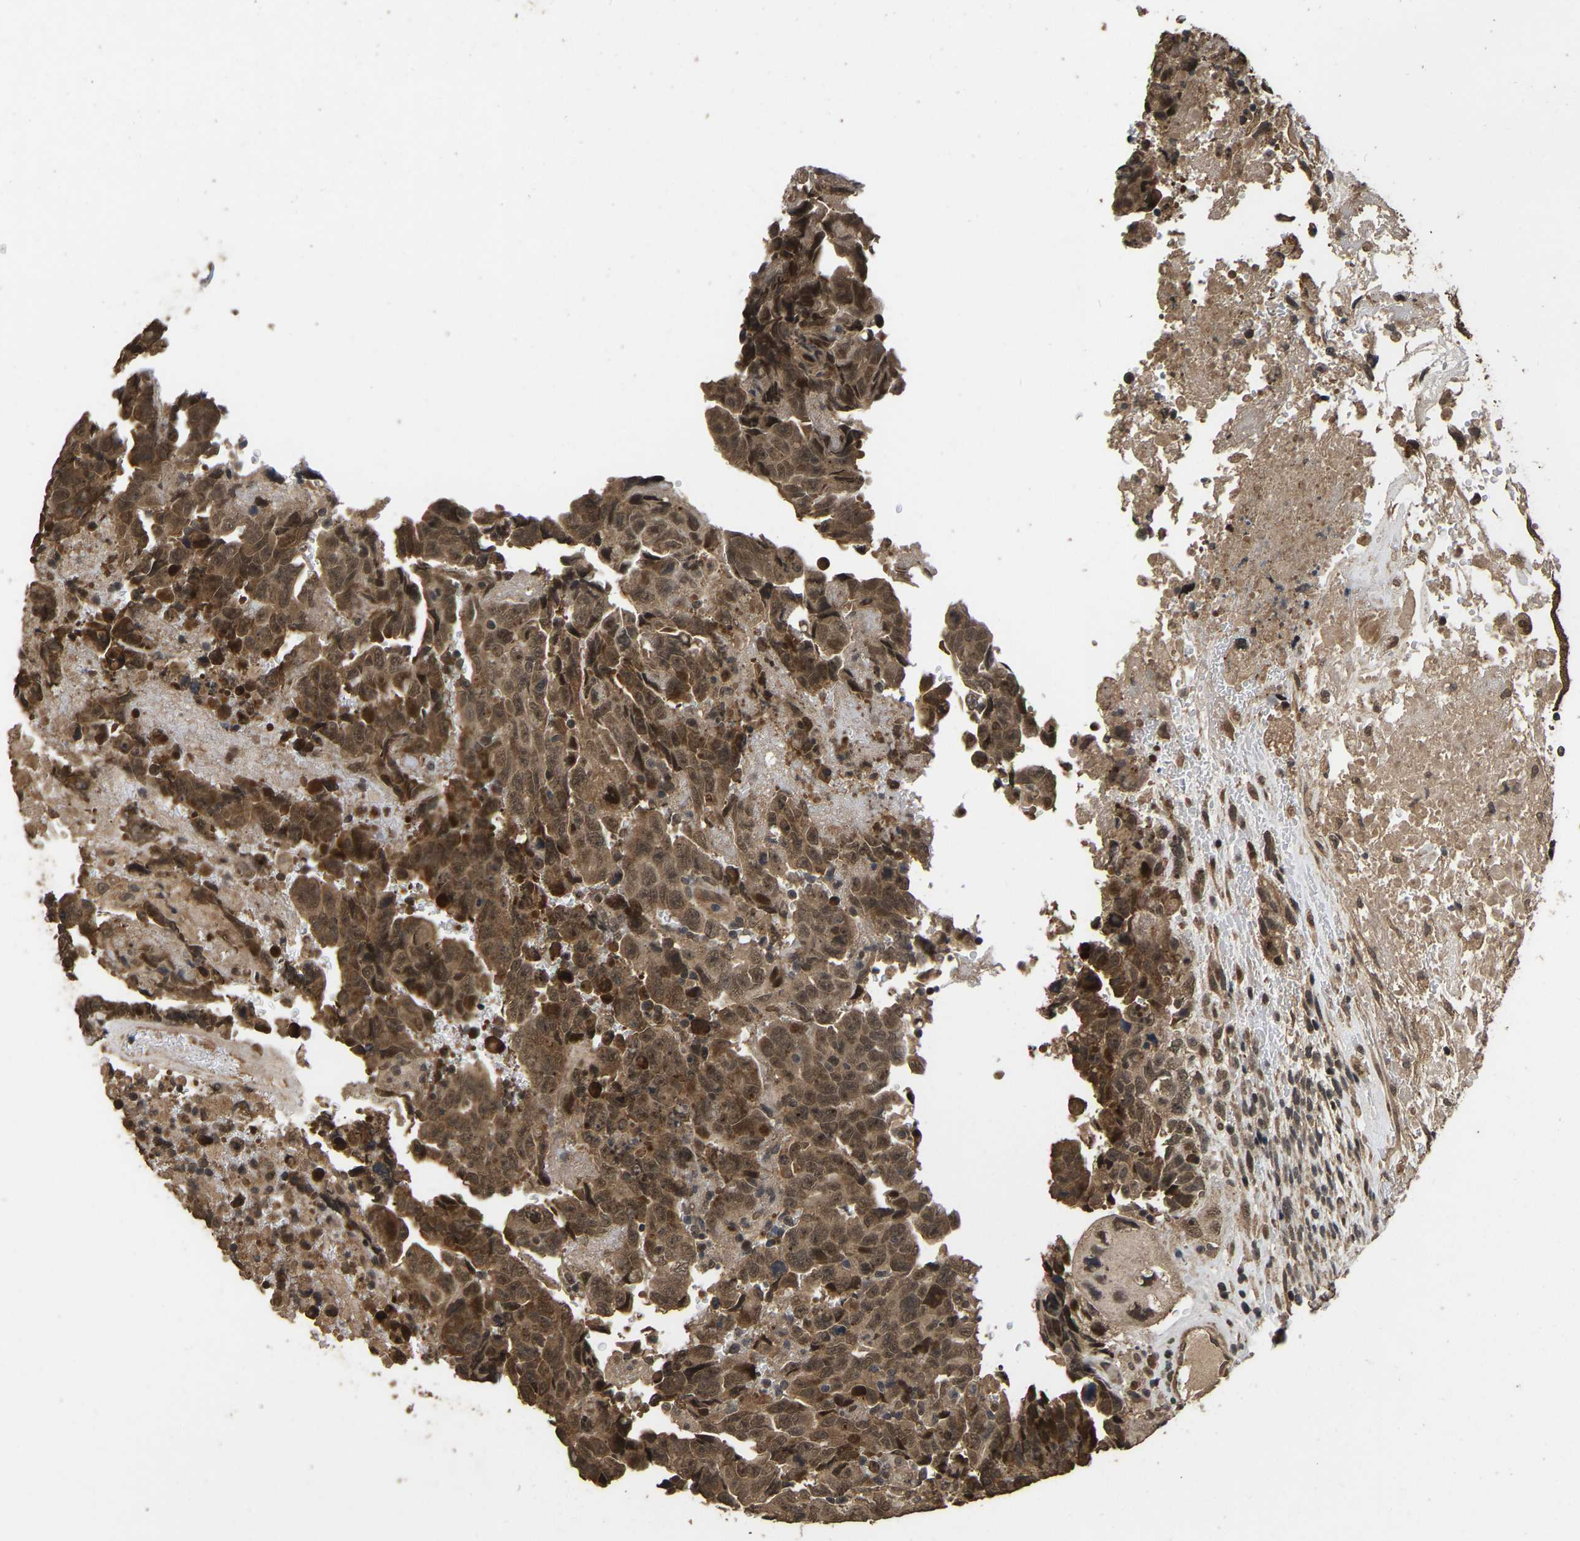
{"staining": {"intensity": "moderate", "quantity": ">75%", "location": "cytoplasmic/membranous,nuclear"}, "tissue": "testis cancer", "cell_type": "Tumor cells", "image_type": "cancer", "snomed": [{"axis": "morphology", "description": "Carcinoma, Embryonal, NOS"}, {"axis": "topography", "description": "Testis"}], "caption": "Testis cancer (embryonal carcinoma) stained with a protein marker demonstrates moderate staining in tumor cells.", "gene": "ARHGAP23", "patient": {"sex": "male", "age": 28}}